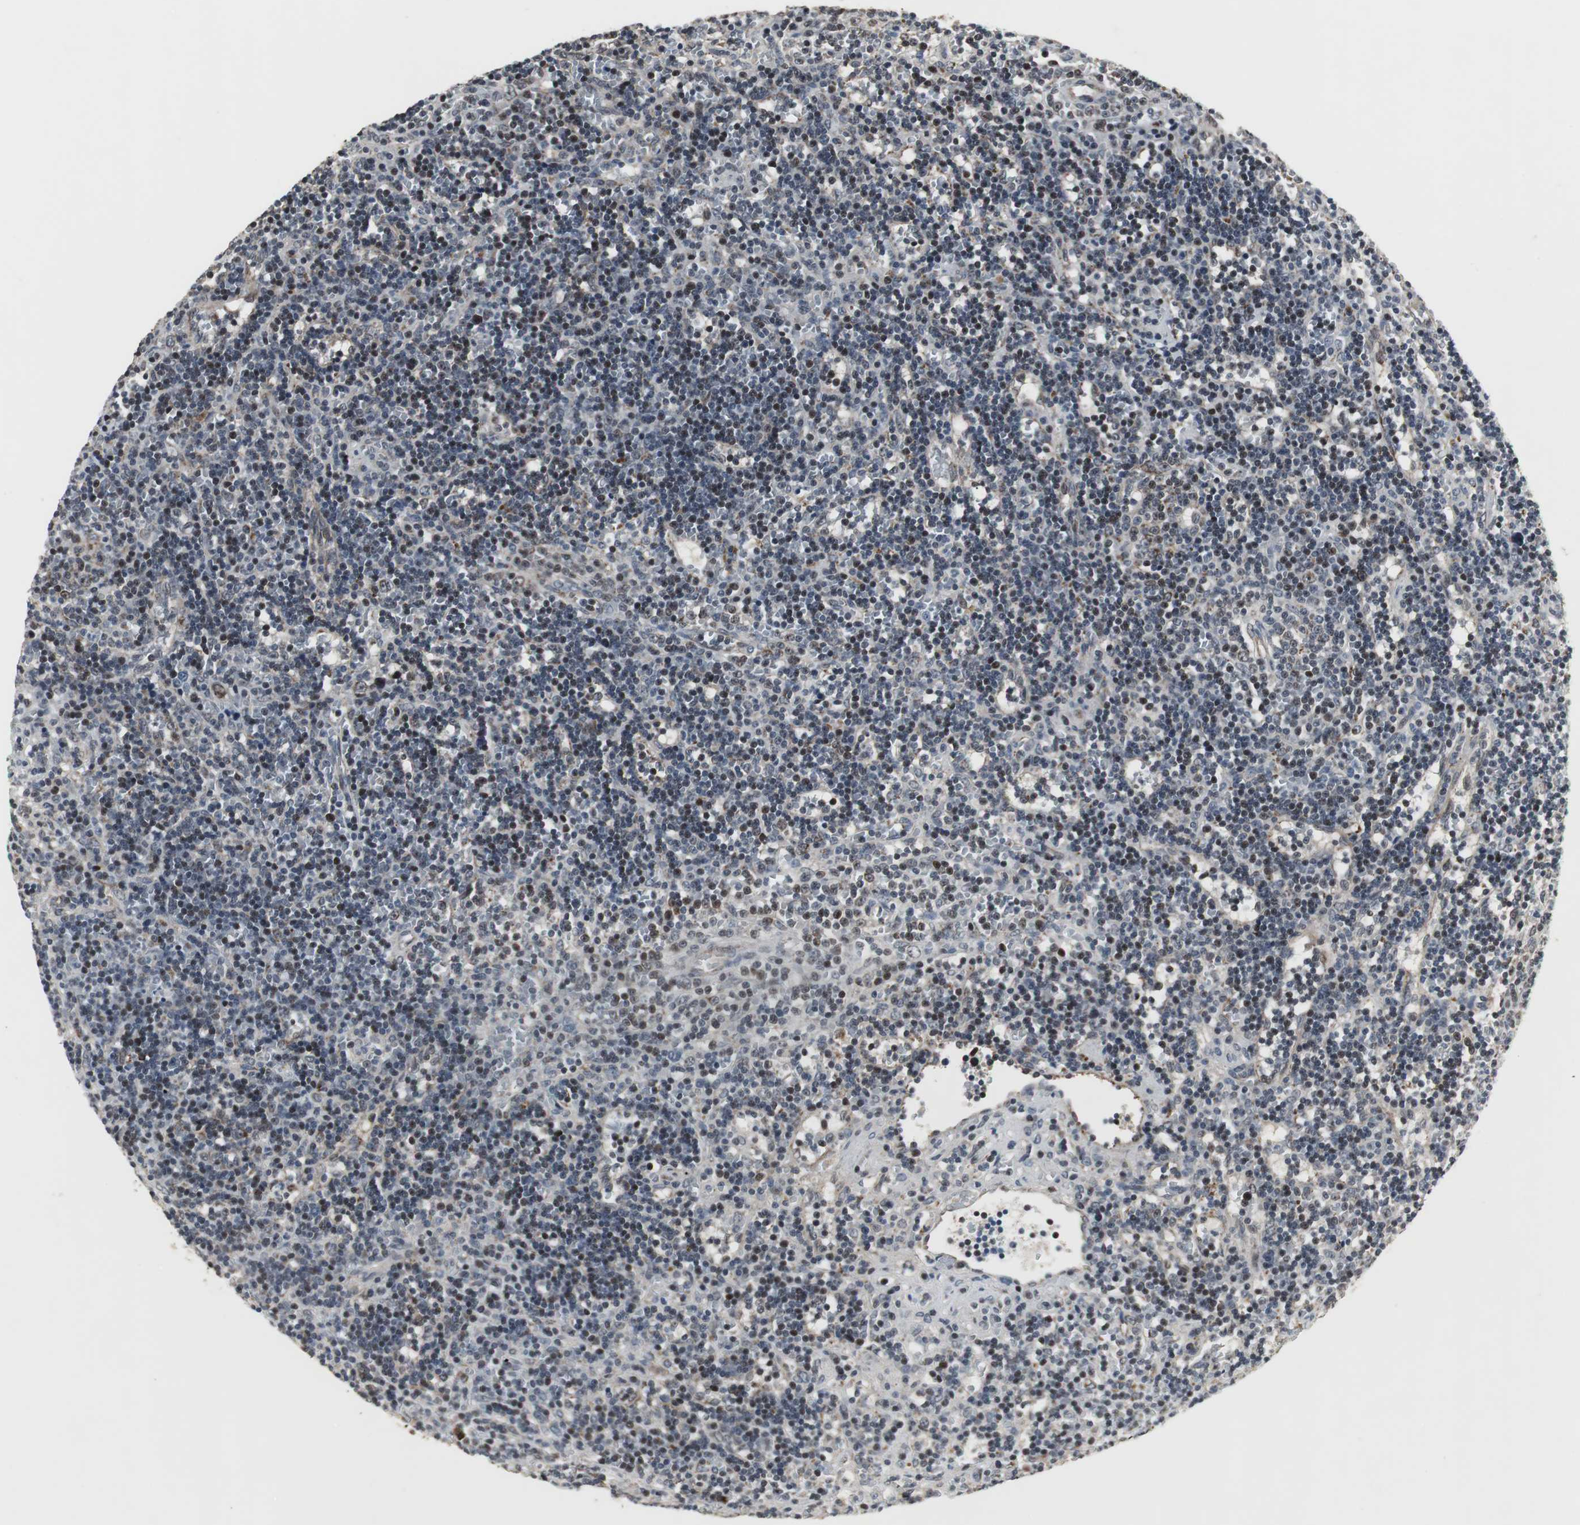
{"staining": {"intensity": "moderate", "quantity": "25%-75%", "location": "nuclear"}, "tissue": "lymphoma", "cell_type": "Tumor cells", "image_type": "cancer", "snomed": [{"axis": "morphology", "description": "Malignant lymphoma, non-Hodgkin's type, Low grade"}, {"axis": "topography", "description": "Spleen"}], "caption": "Brown immunohistochemical staining in lymphoma displays moderate nuclear expression in about 25%-75% of tumor cells. (DAB (3,3'-diaminobenzidine) IHC with brightfield microscopy, high magnification).", "gene": "MRPL40", "patient": {"sex": "male", "age": 60}}